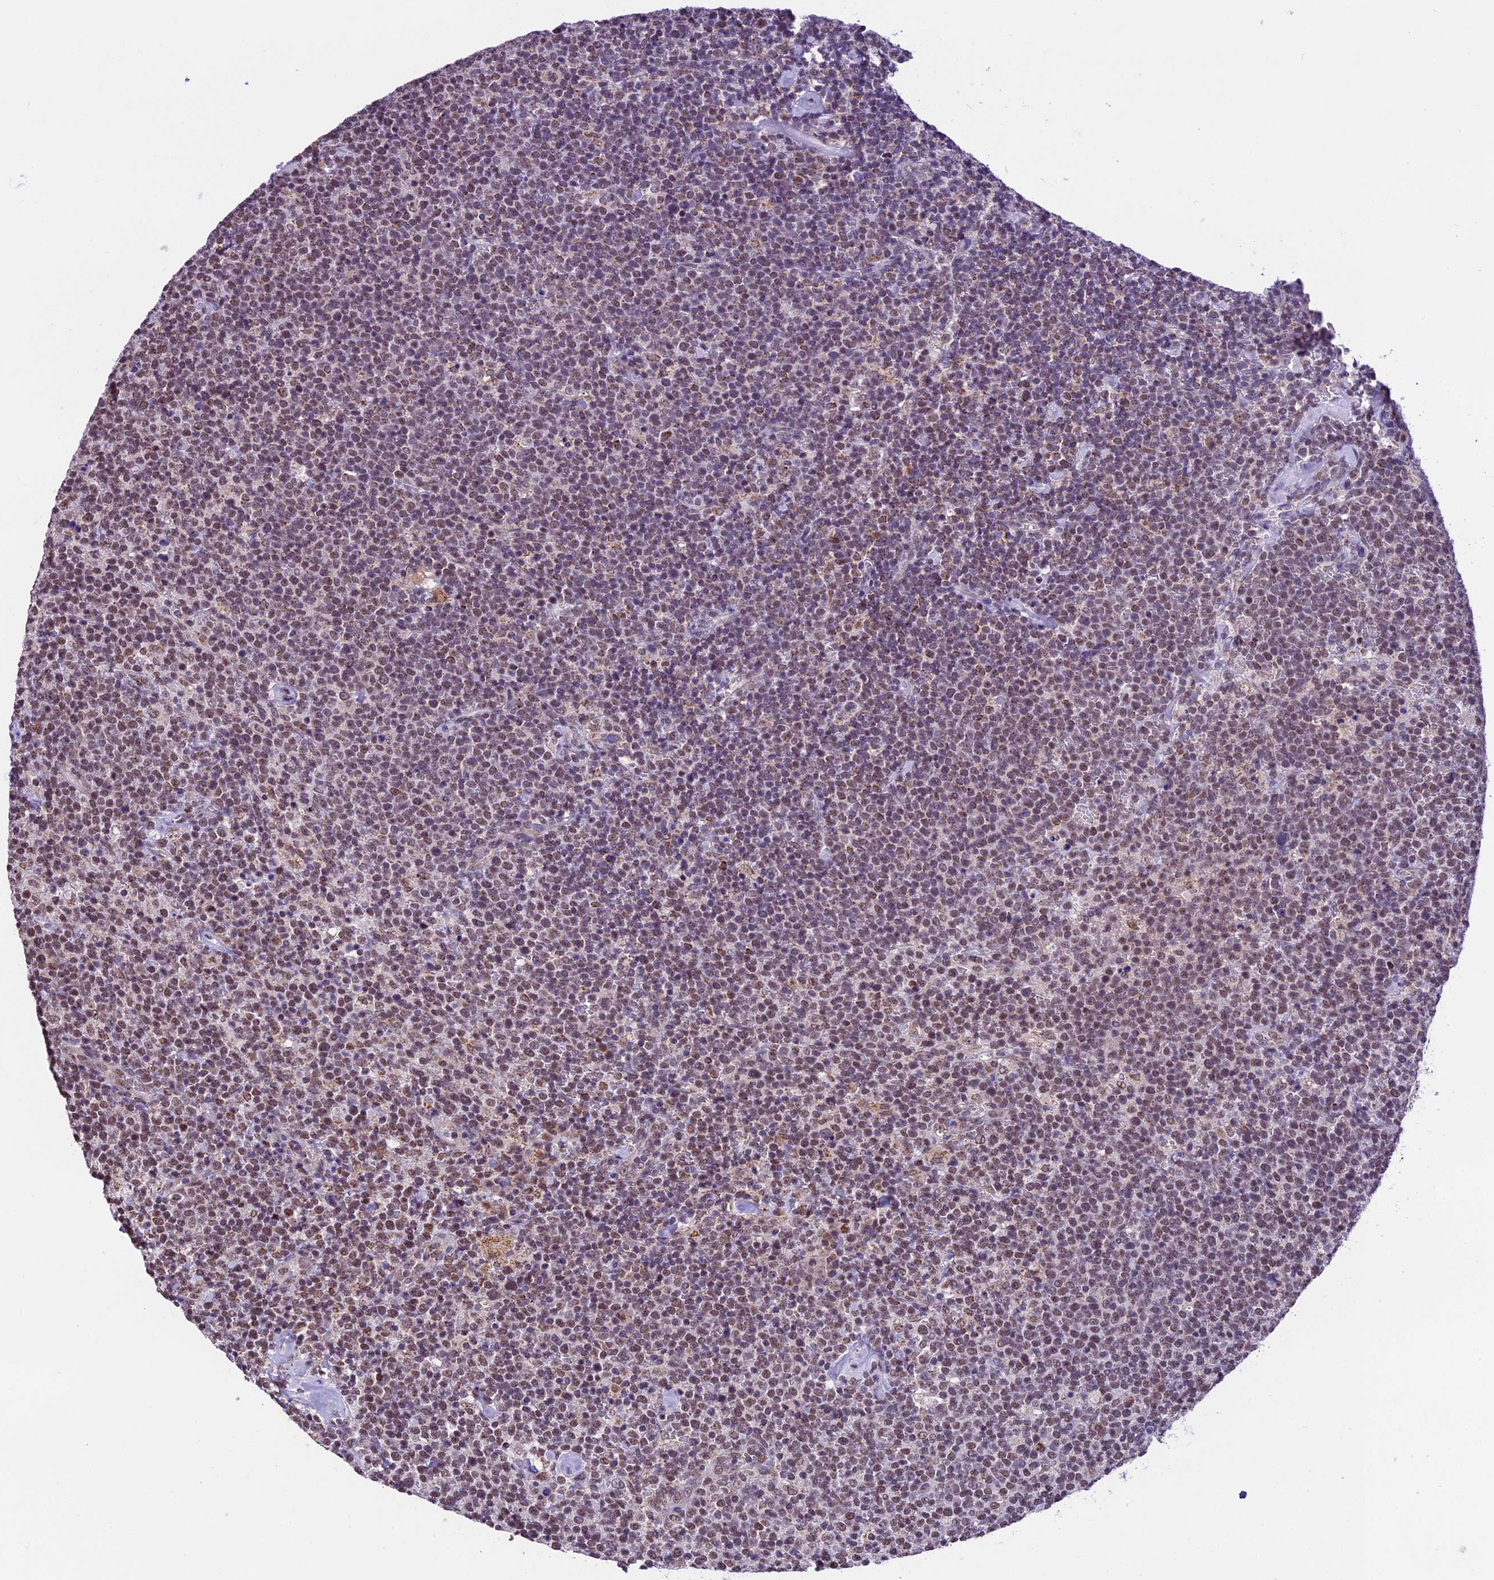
{"staining": {"intensity": "moderate", "quantity": "25%-75%", "location": "nuclear"}, "tissue": "lymphoma", "cell_type": "Tumor cells", "image_type": "cancer", "snomed": [{"axis": "morphology", "description": "Malignant lymphoma, non-Hodgkin's type, High grade"}, {"axis": "topography", "description": "Lymph node"}], "caption": "Immunohistochemistry (IHC) staining of high-grade malignant lymphoma, non-Hodgkin's type, which reveals medium levels of moderate nuclear expression in approximately 25%-75% of tumor cells indicating moderate nuclear protein staining. The staining was performed using DAB (brown) for protein detection and nuclei were counterstained in hematoxylin (blue).", "gene": "CARS2", "patient": {"sex": "male", "age": 61}}